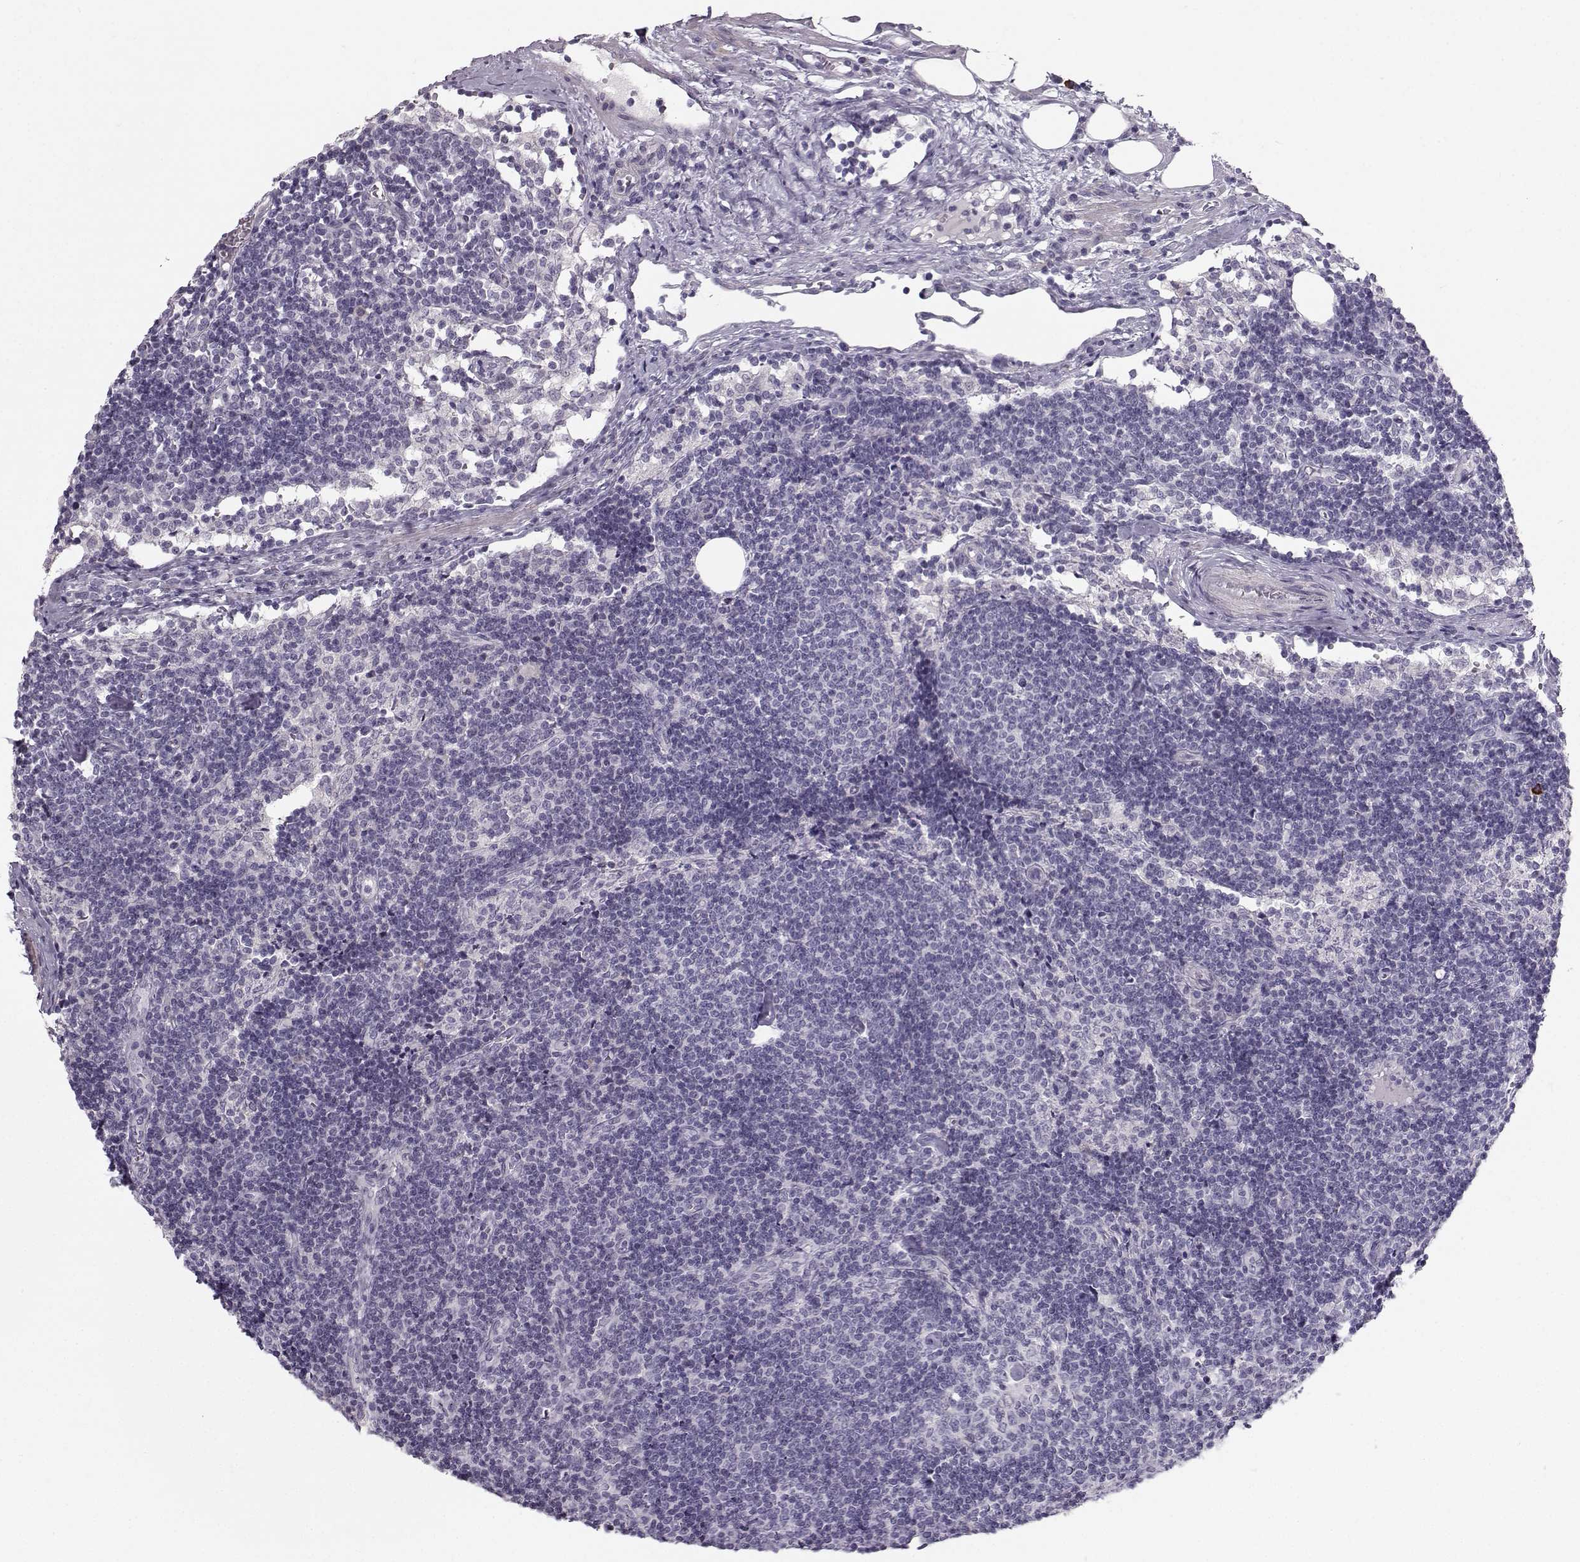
{"staining": {"intensity": "negative", "quantity": "none", "location": "none"}, "tissue": "lymph node", "cell_type": "Germinal center cells", "image_type": "normal", "snomed": [{"axis": "morphology", "description": "Normal tissue, NOS"}, {"axis": "topography", "description": "Lymph node"}], "caption": "Lymph node stained for a protein using immunohistochemistry shows no staining germinal center cells.", "gene": "CASR", "patient": {"sex": "female", "age": 34}}